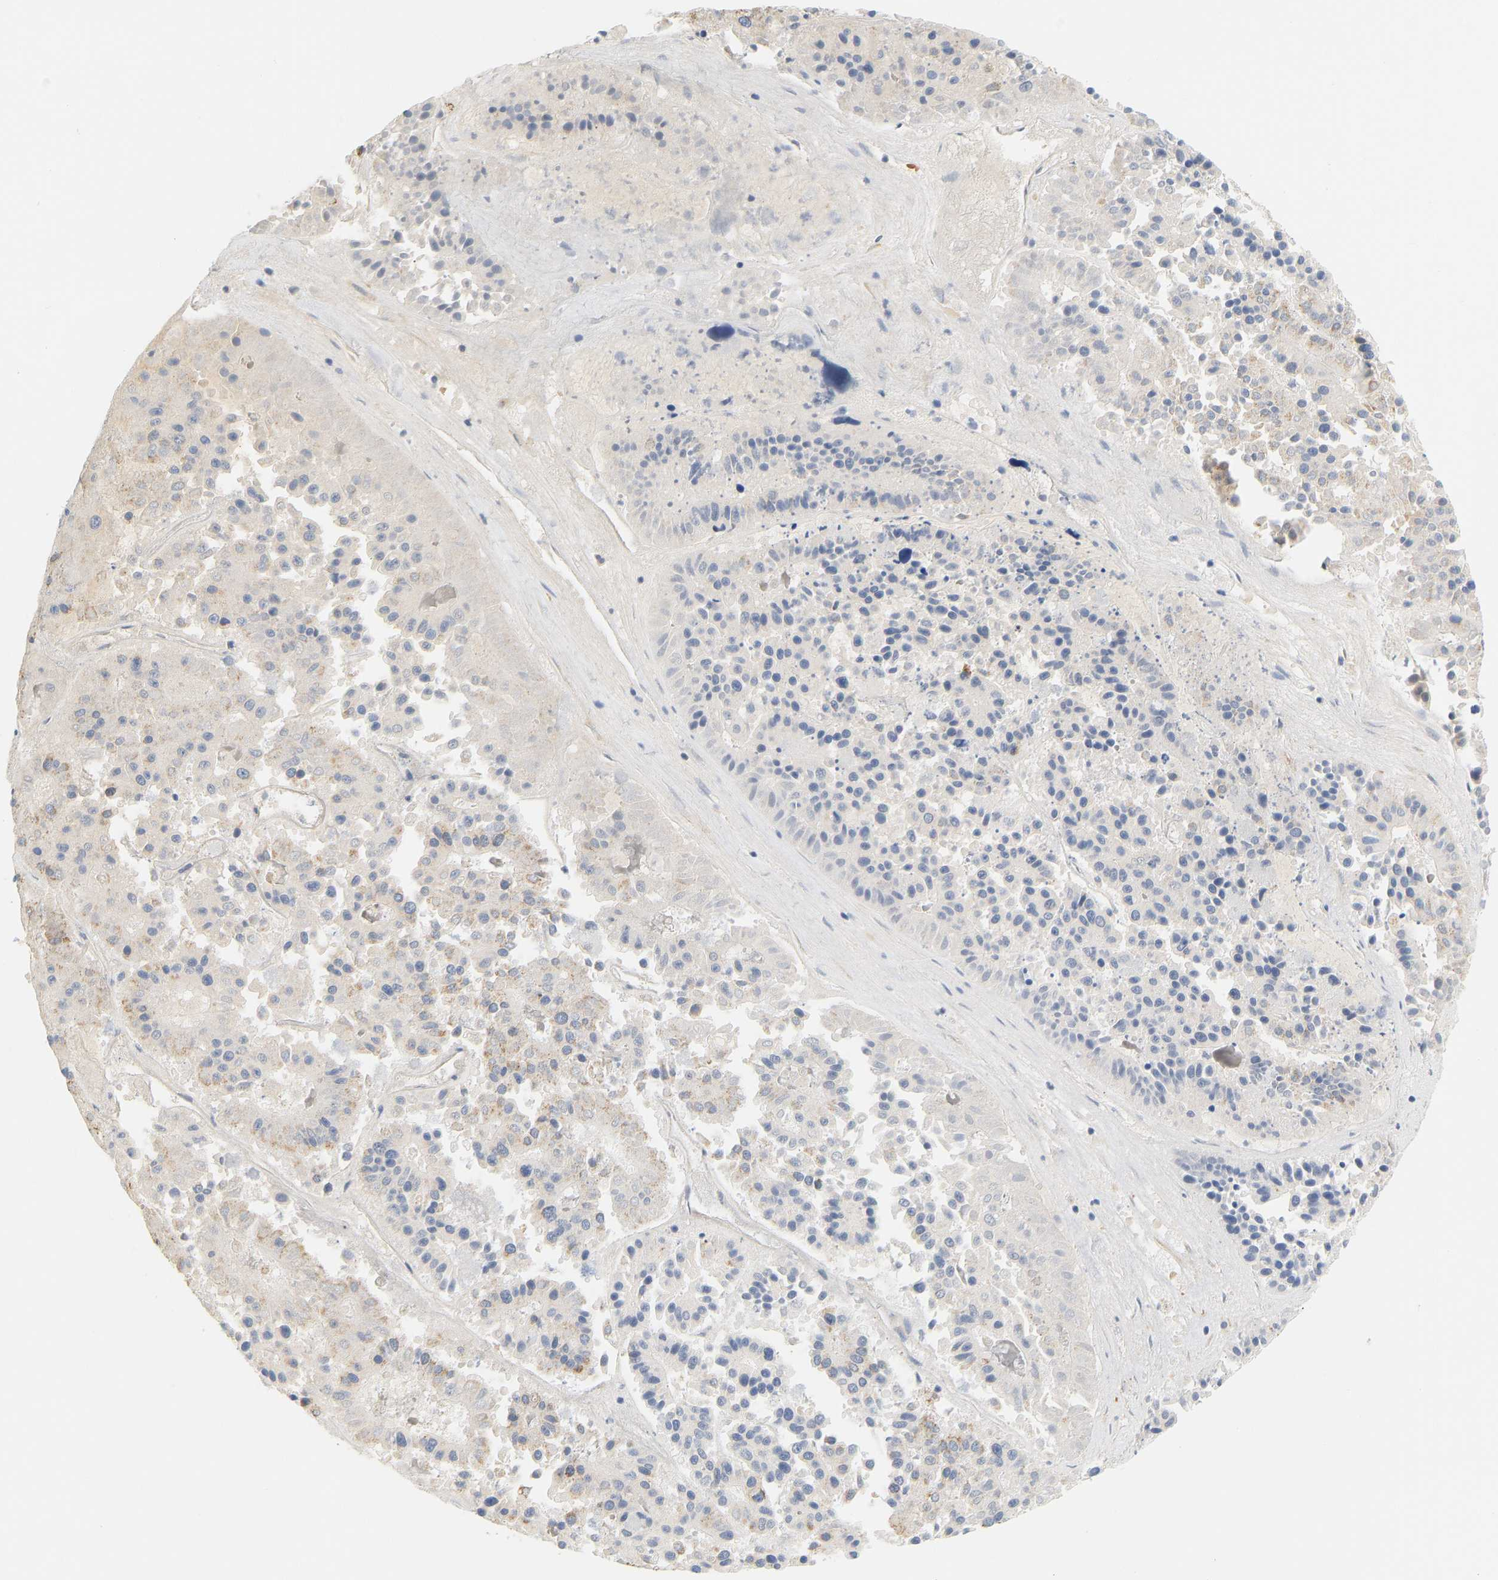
{"staining": {"intensity": "weak", "quantity": "25%-75%", "location": "cytoplasmic/membranous"}, "tissue": "pancreatic cancer", "cell_type": "Tumor cells", "image_type": "cancer", "snomed": [{"axis": "morphology", "description": "Adenocarcinoma, NOS"}, {"axis": "topography", "description": "Pancreas"}], "caption": "Protein staining reveals weak cytoplasmic/membranous expression in approximately 25%-75% of tumor cells in pancreatic adenocarcinoma.", "gene": "GRPEL2", "patient": {"sex": "male", "age": 50}}